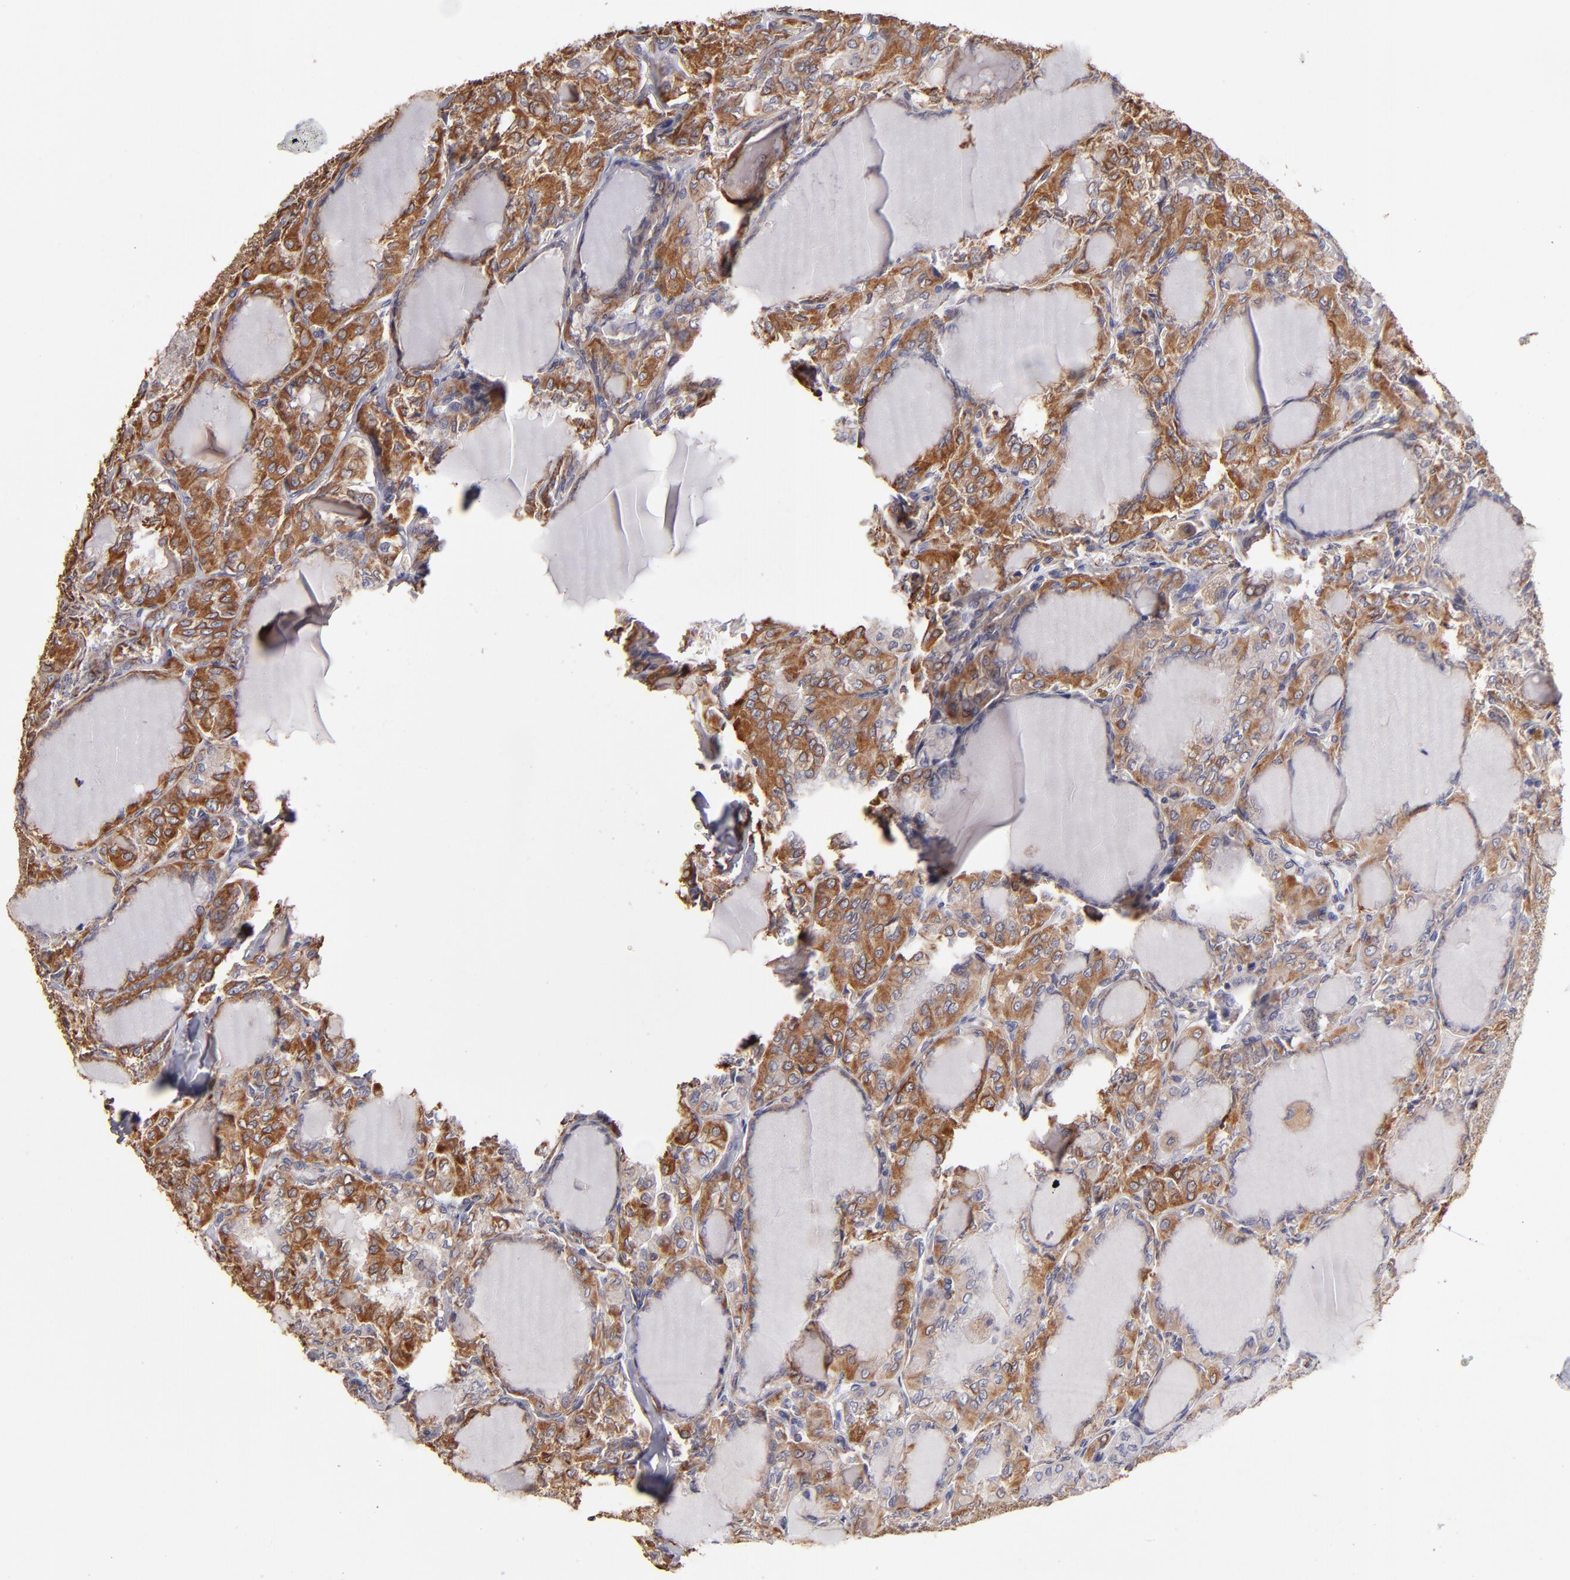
{"staining": {"intensity": "strong", "quantity": ">75%", "location": "cytoplasmic/membranous"}, "tissue": "thyroid cancer", "cell_type": "Tumor cells", "image_type": "cancer", "snomed": [{"axis": "morphology", "description": "Papillary adenocarcinoma, NOS"}, {"axis": "topography", "description": "Thyroid gland"}], "caption": "Protein expression analysis of thyroid cancer demonstrates strong cytoplasmic/membranous expression in about >75% of tumor cells.", "gene": "ABCC1", "patient": {"sex": "male", "age": 20}}